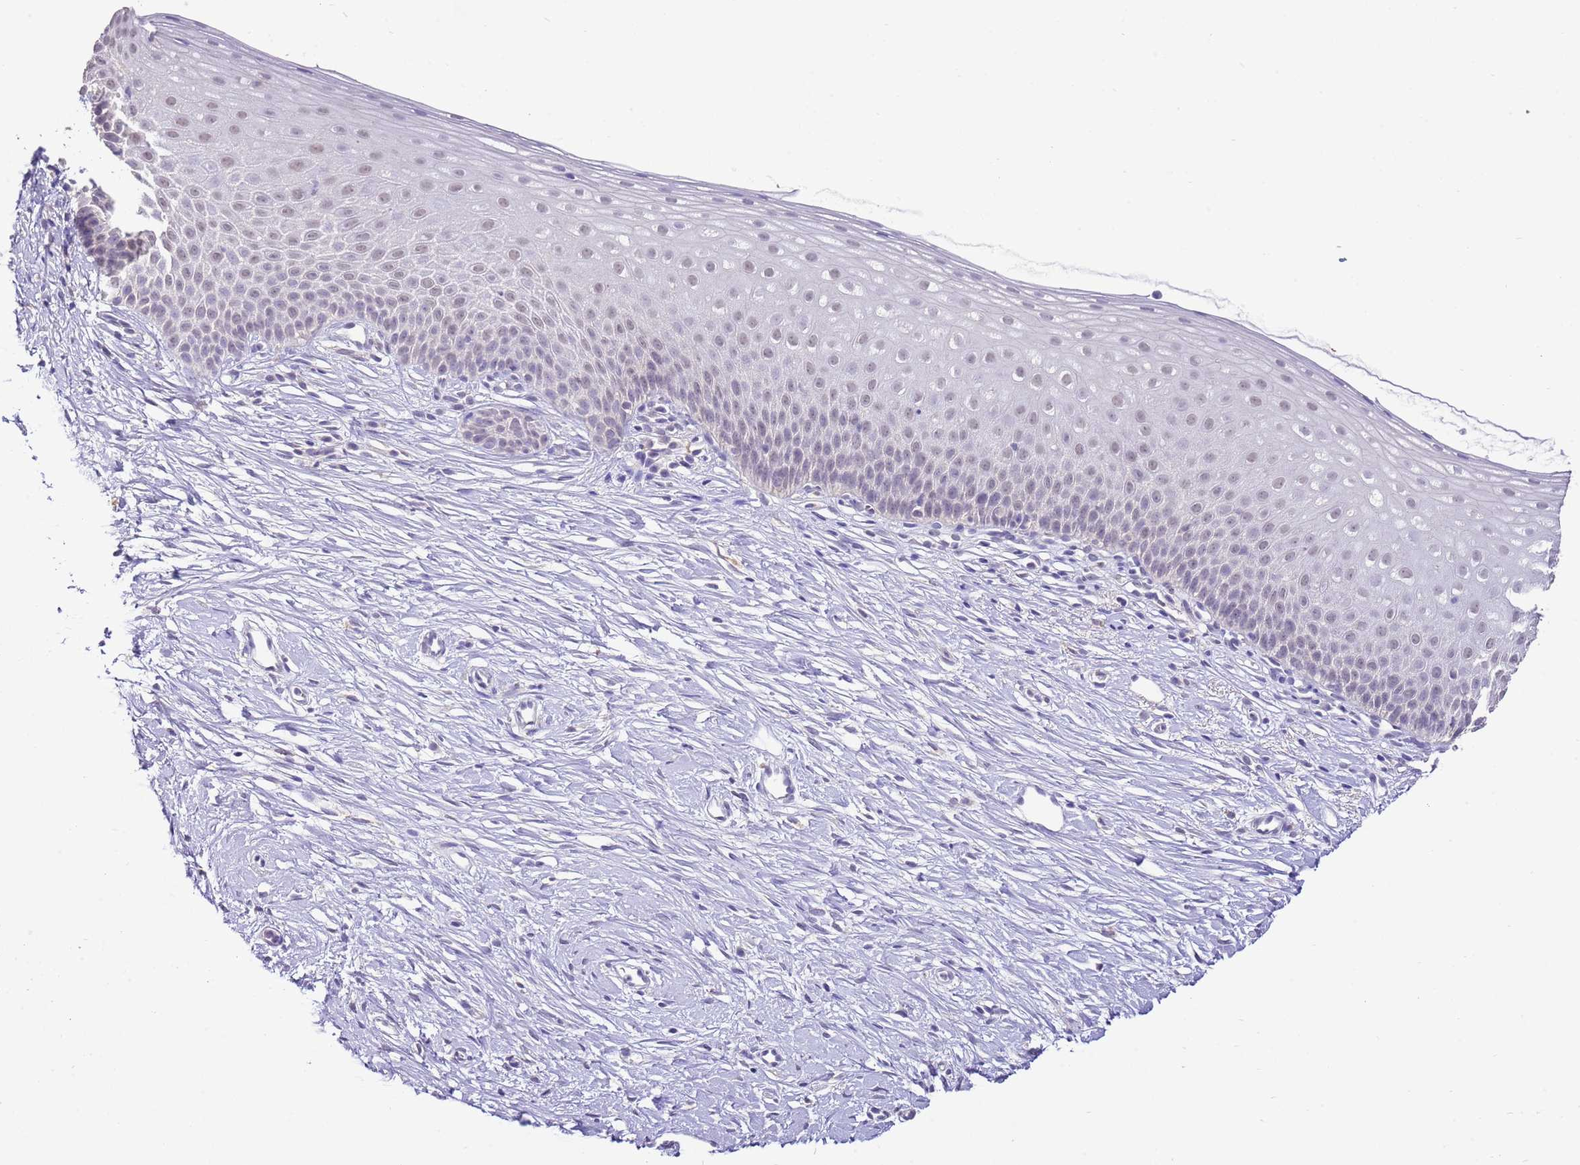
{"staining": {"intensity": "negative", "quantity": "none", "location": "none"}, "tissue": "cervix", "cell_type": "Glandular cells", "image_type": "normal", "snomed": [{"axis": "morphology", "description": "Normal tissue, NOS"}, {"axis": "topography", "description": "Cervix"}], "caption": "High power microscopy photomicrograph of an IHC photomicrograph of normal cervix, revealing no significant staining in glandular cells.", "gene": "IZUMO4", "patient": {"sex": "female", "age": 57}}